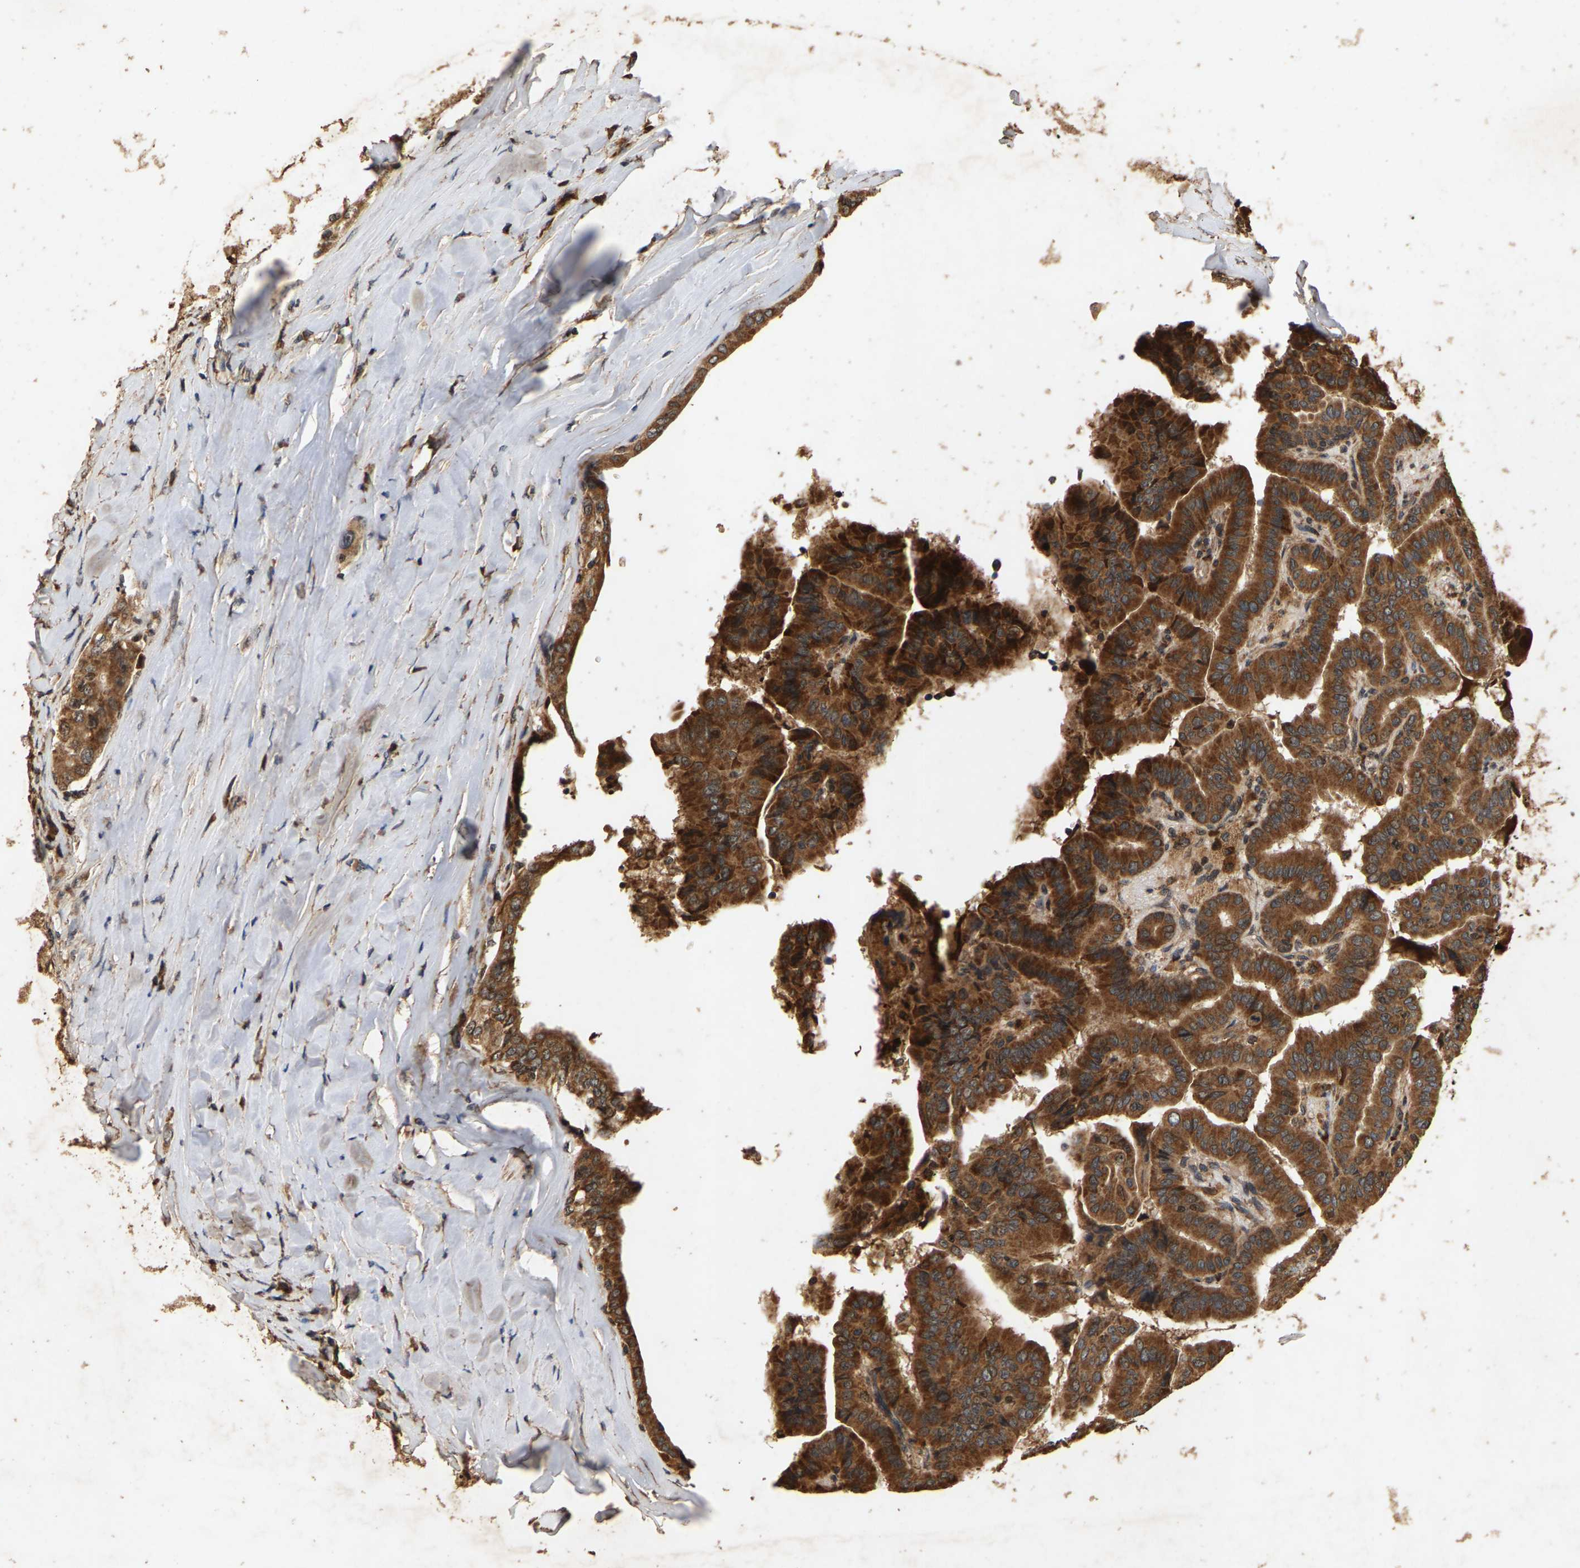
{"staining": {"intensity": "strong", "quantity": ">75%", "location": "cytoplasmic/membranous"}, "tissue": "thyroid cancer", "cell_type": "Tumor cells", "image_type": "cancer", "snomed": [{"axis": "morphology", "description": "Papillary adenocarcinoma, NOS"}, {"axis": "topography", "description": "Thyroid gland"}], "caption": "An immunohistochemistry (IHC) micrograph of tumor tissue is shown. Protein staining in brown shows strong cytoplasmic/membranous positivity in papillary adenocarcinoma (thyroid) within tumor cells.", "gene": "CIDEC", "patient": {"sex": "male", "age": 33}}